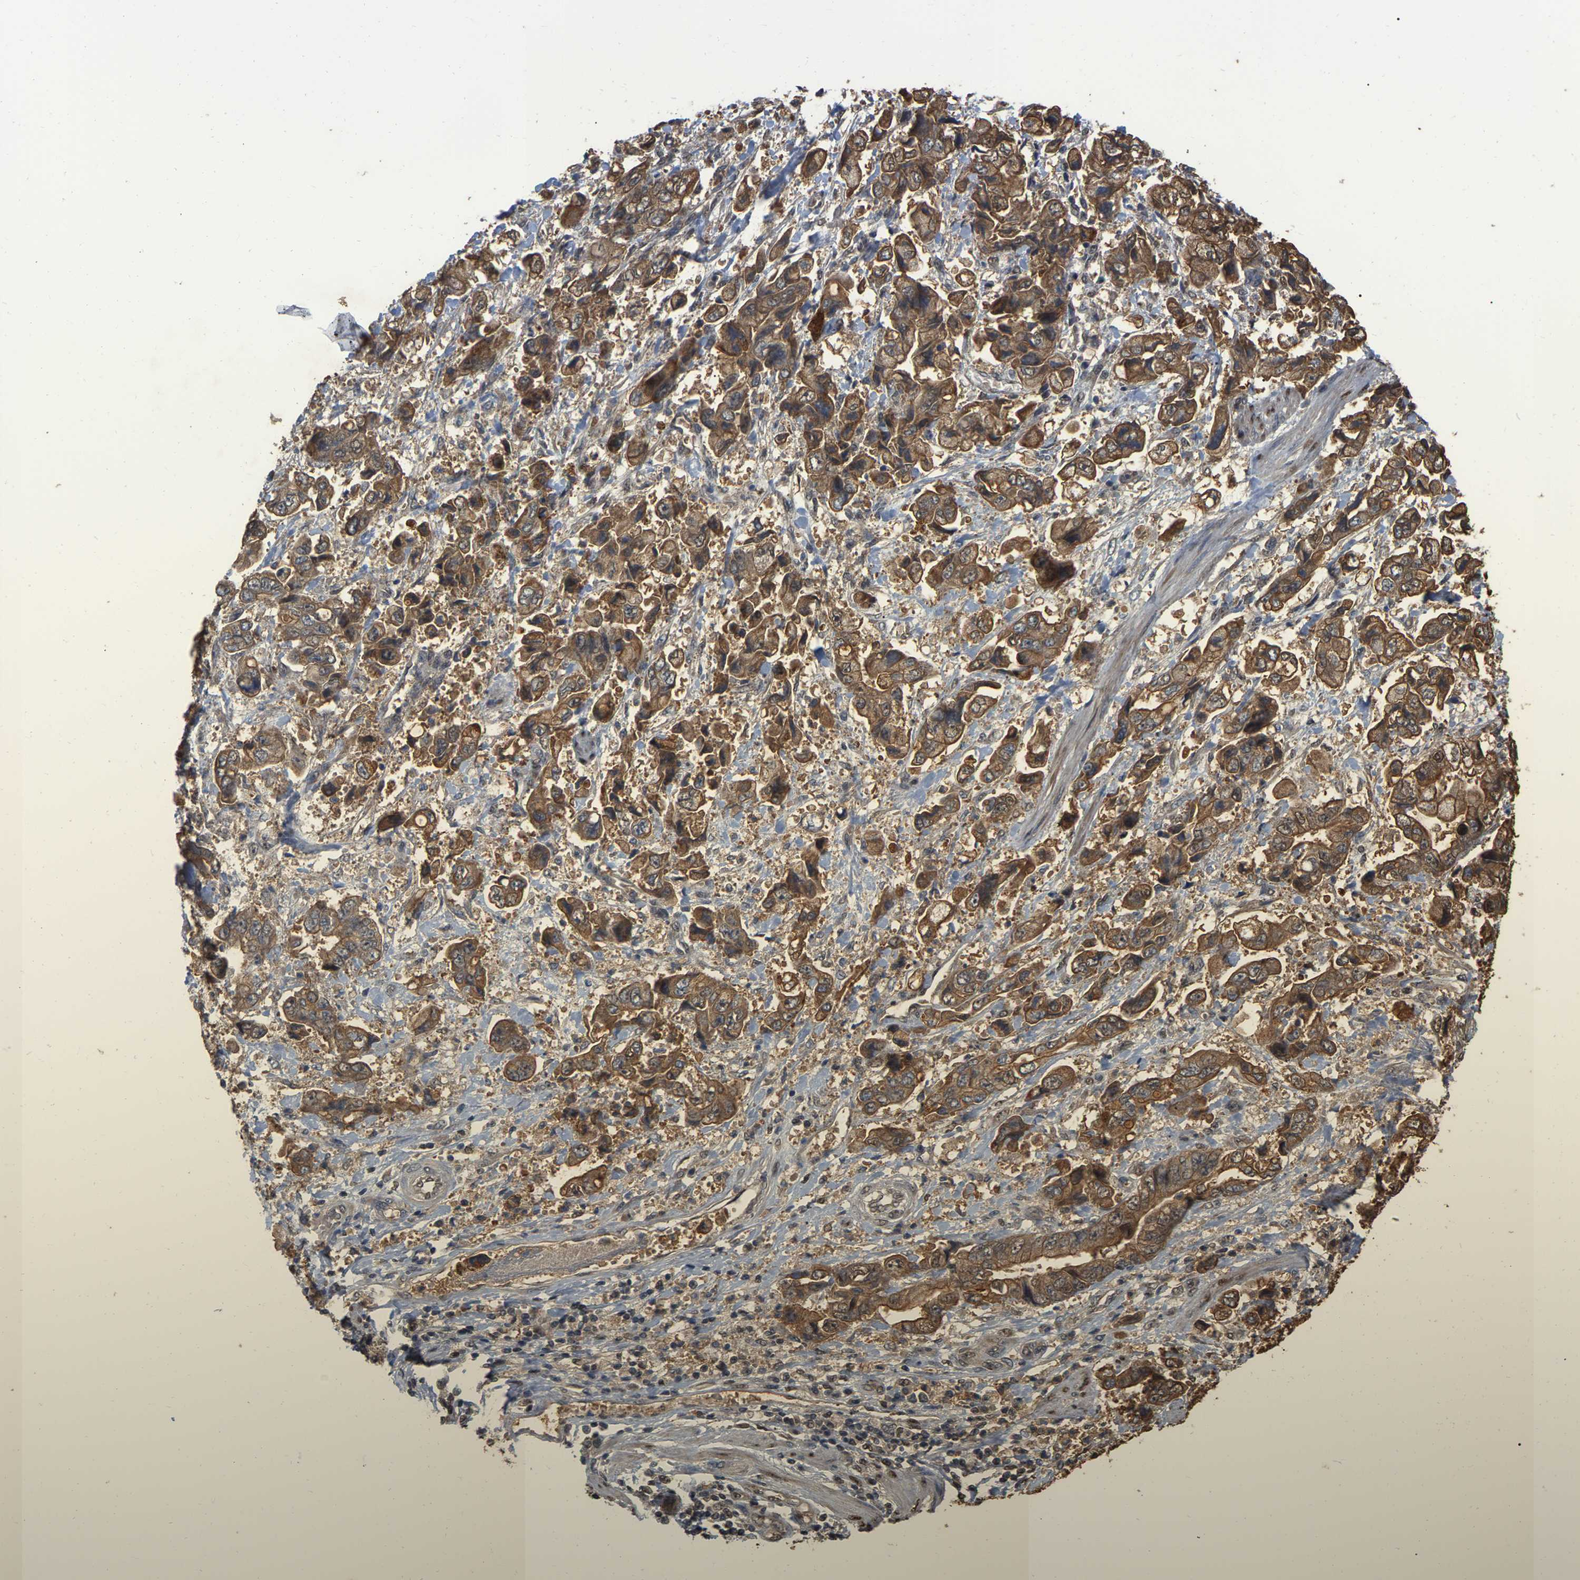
{"staining": {"intensity": "moderate", "quantity": ">75%", "location": "cytoplasmic/membranous"}, "tissue": "stomach cancer", "cell_type": "Tumor cells", "image_type": "cancer", "snomed": [{"axis": "morphology", "description": "Normal tissue, NOS"}, {"axis": "morphology", "description": "Adenocarcinoma, NOS"}, {"axis": "topography", "description": "Stomach"}], "caption": "Protein analysis of adenocarcinoma (stomach) tissue demonstrates moderate cytoplasmic/membranous expression in approximately >75% of tumor cells. The staining was performed using DAB (3,3'-diaminobenzidine) to visualize the protein expression in brown, while the nuclei were stained in blue with hematoxylin (Magnification: 20x).", "gene": "FAM219A", "patient": {"sex": "male", "age": 62}}